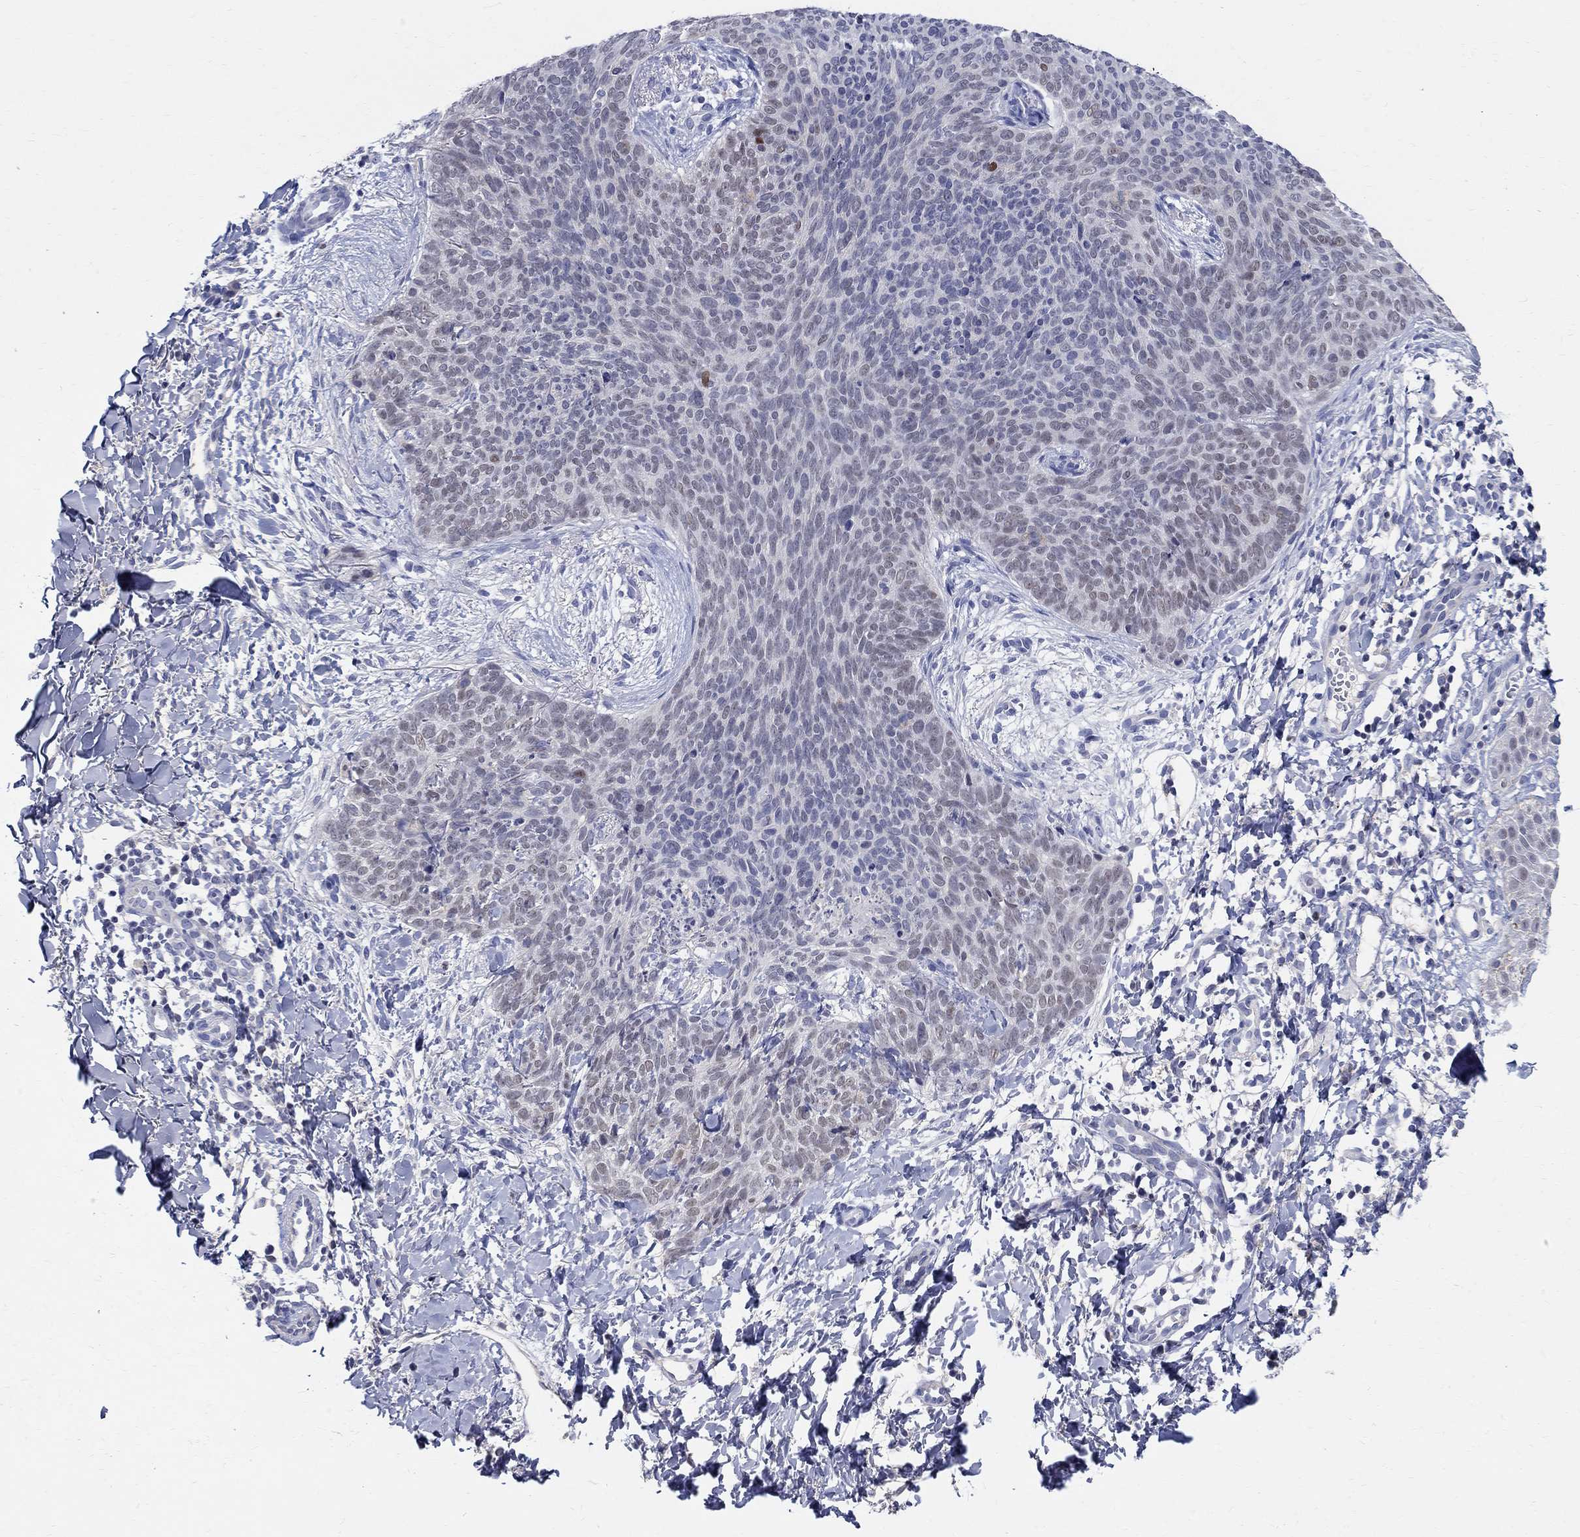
{"staining": {"intensity": "strong", "quantity": "<25%", "location": "nuclear"}, "tissue": "skin cancer", "cell_type": "Tumor cells", "image_type": "cancer", "snomed": [{"axis": "morphology", "description": "Basal cell carcinoma"}, {"axis": "topography", "description": "Skin"}], "caption": "Brown immunohistochemical staining in basal cell carcinoma (skin) reveals strong nuclear expression in about <25% of tumor cells.", "gene": "SOX2", "patient": {"sex": "male", "age": 64}}